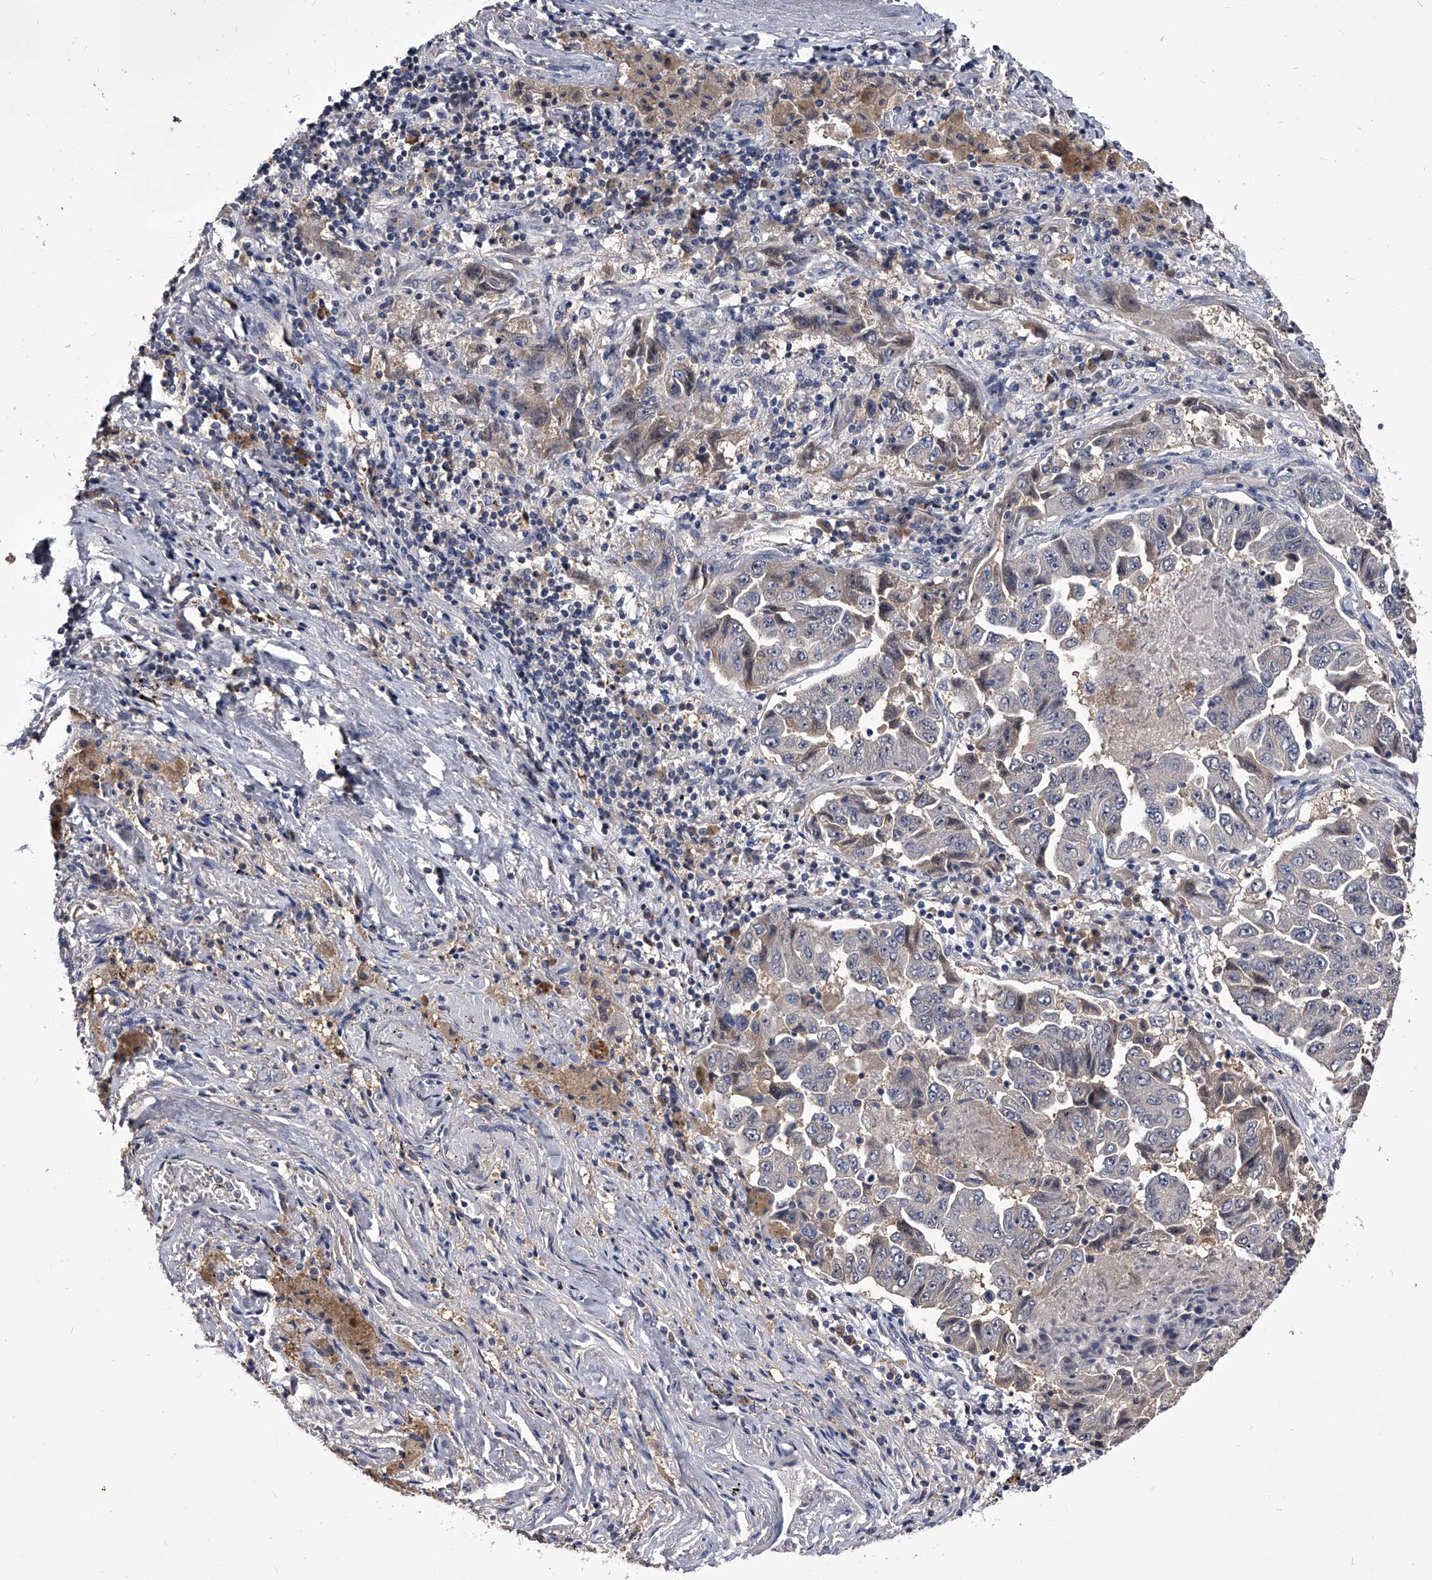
{"staining": {"intensity": "negative", "quantity": "none", "location": "none"}, "tissue": "lung cancer", "cell_type": "Tumor cells", "image_type": "cancer", "snomed": [{"axis": "morphology", "description": "Adenocarcinoma, NOS"}, {"axis": "topography", "description": "Lung"}], "caption": "High magnification brightfield microscopy of lung adenocarcinoma stained with DAB (brown) and counterstained with hematoxylin (blue): tumor cells show no significant expression.", "gene": "SLC18B1", "patient": {"sex": "female", "age": 51}}